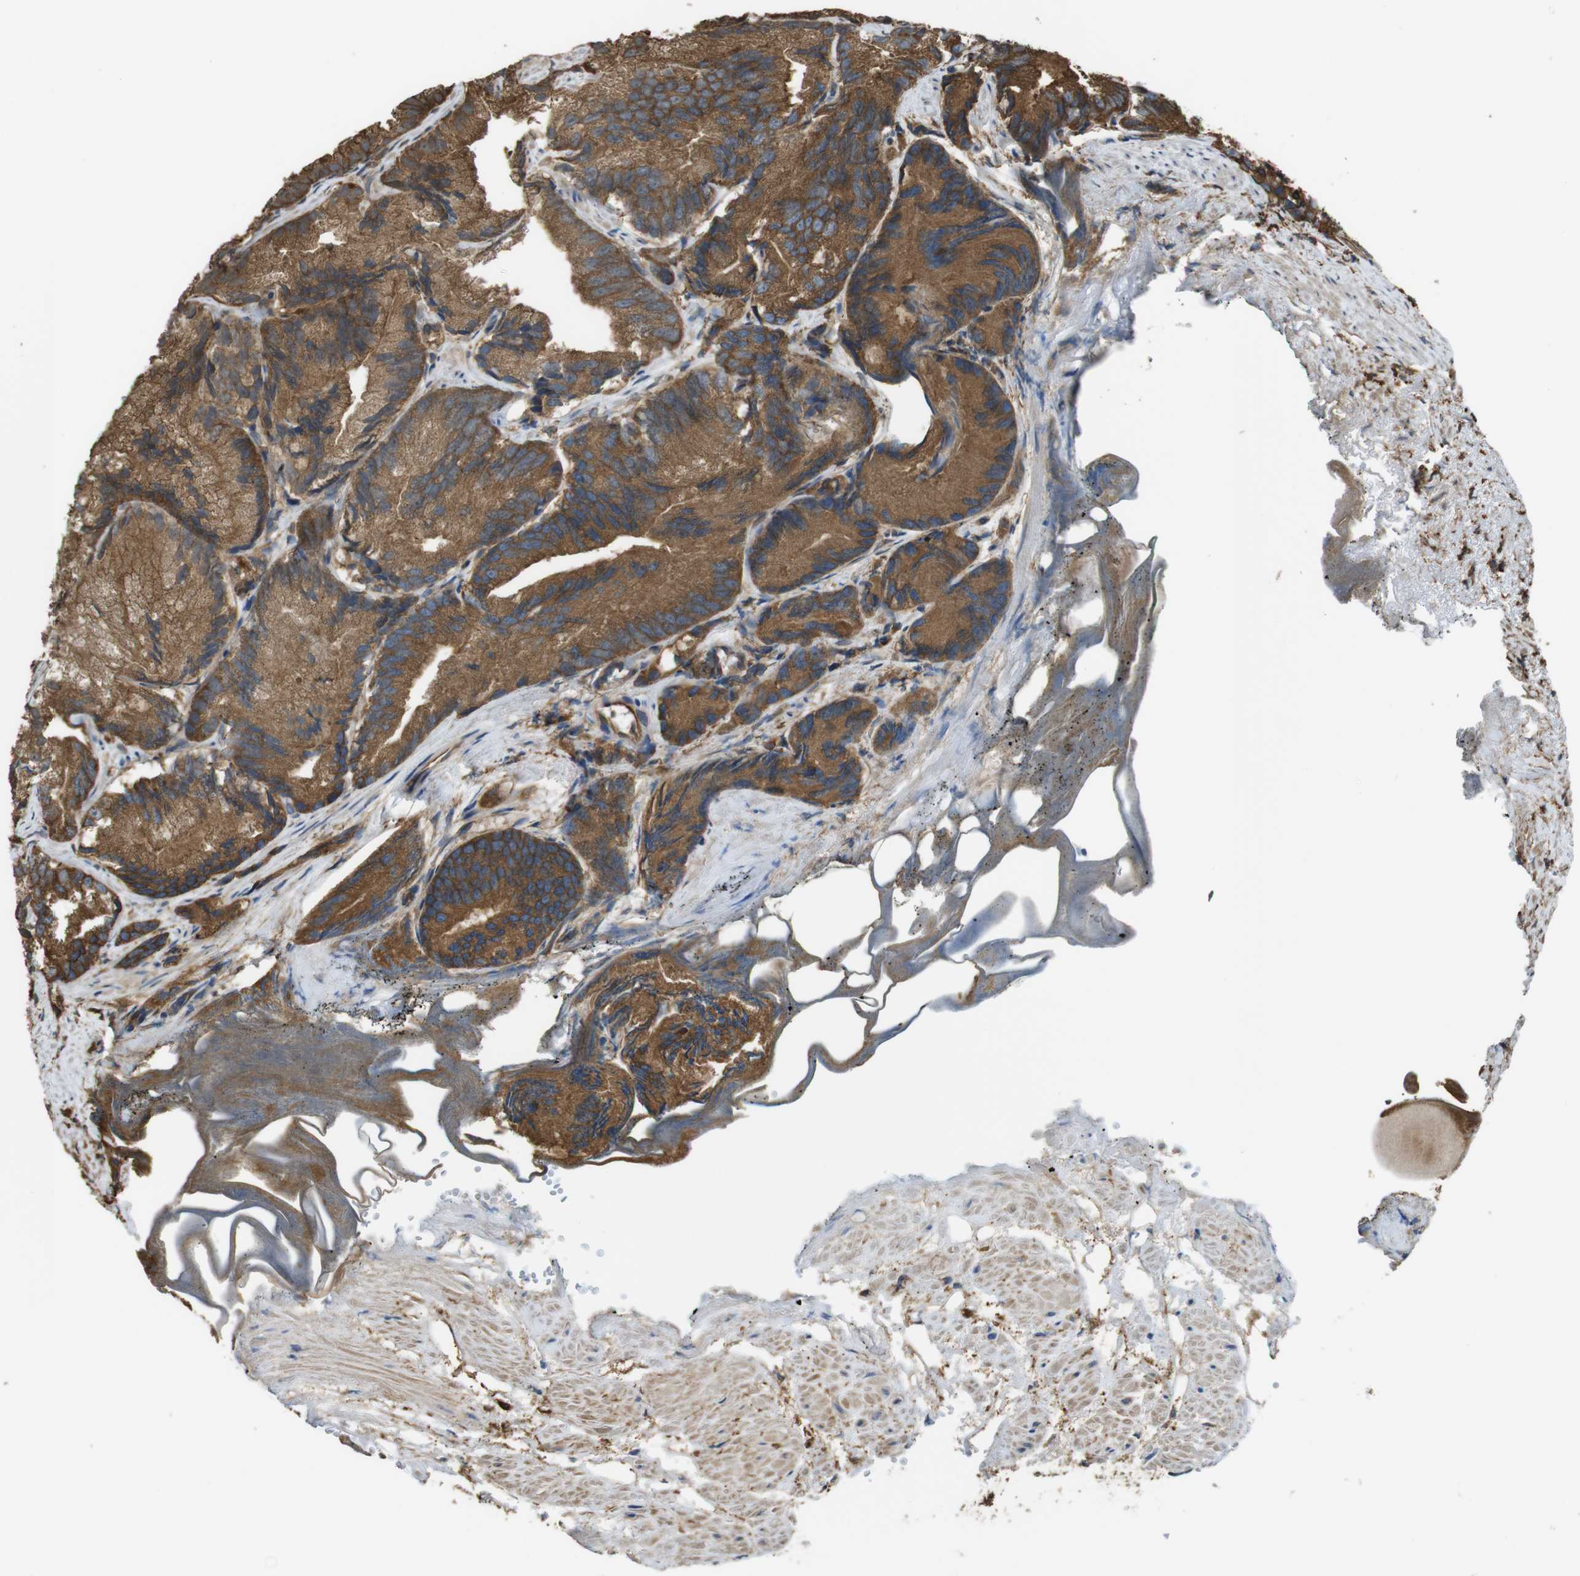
{"staining": {"intensity": "strong", "quantity": ">75%", "location": "cytoplasmic/membranous"}, "tissue": "prostate cancer", "cell_type": "Tumor cells", "image_type": "cancer", "snomed": [{"axis": "morphology", "description": "Adenocarcinoma, Low grade"}, {"axis": "topography", "description": "Prostate"}], "caption": "Human low-grade adenocarcinoma (prostate) stained with a protein marker displays strong staining in tumor cells.", "gene": "ARHGDIA", "patient": {"sex": "male", "age": 89}}